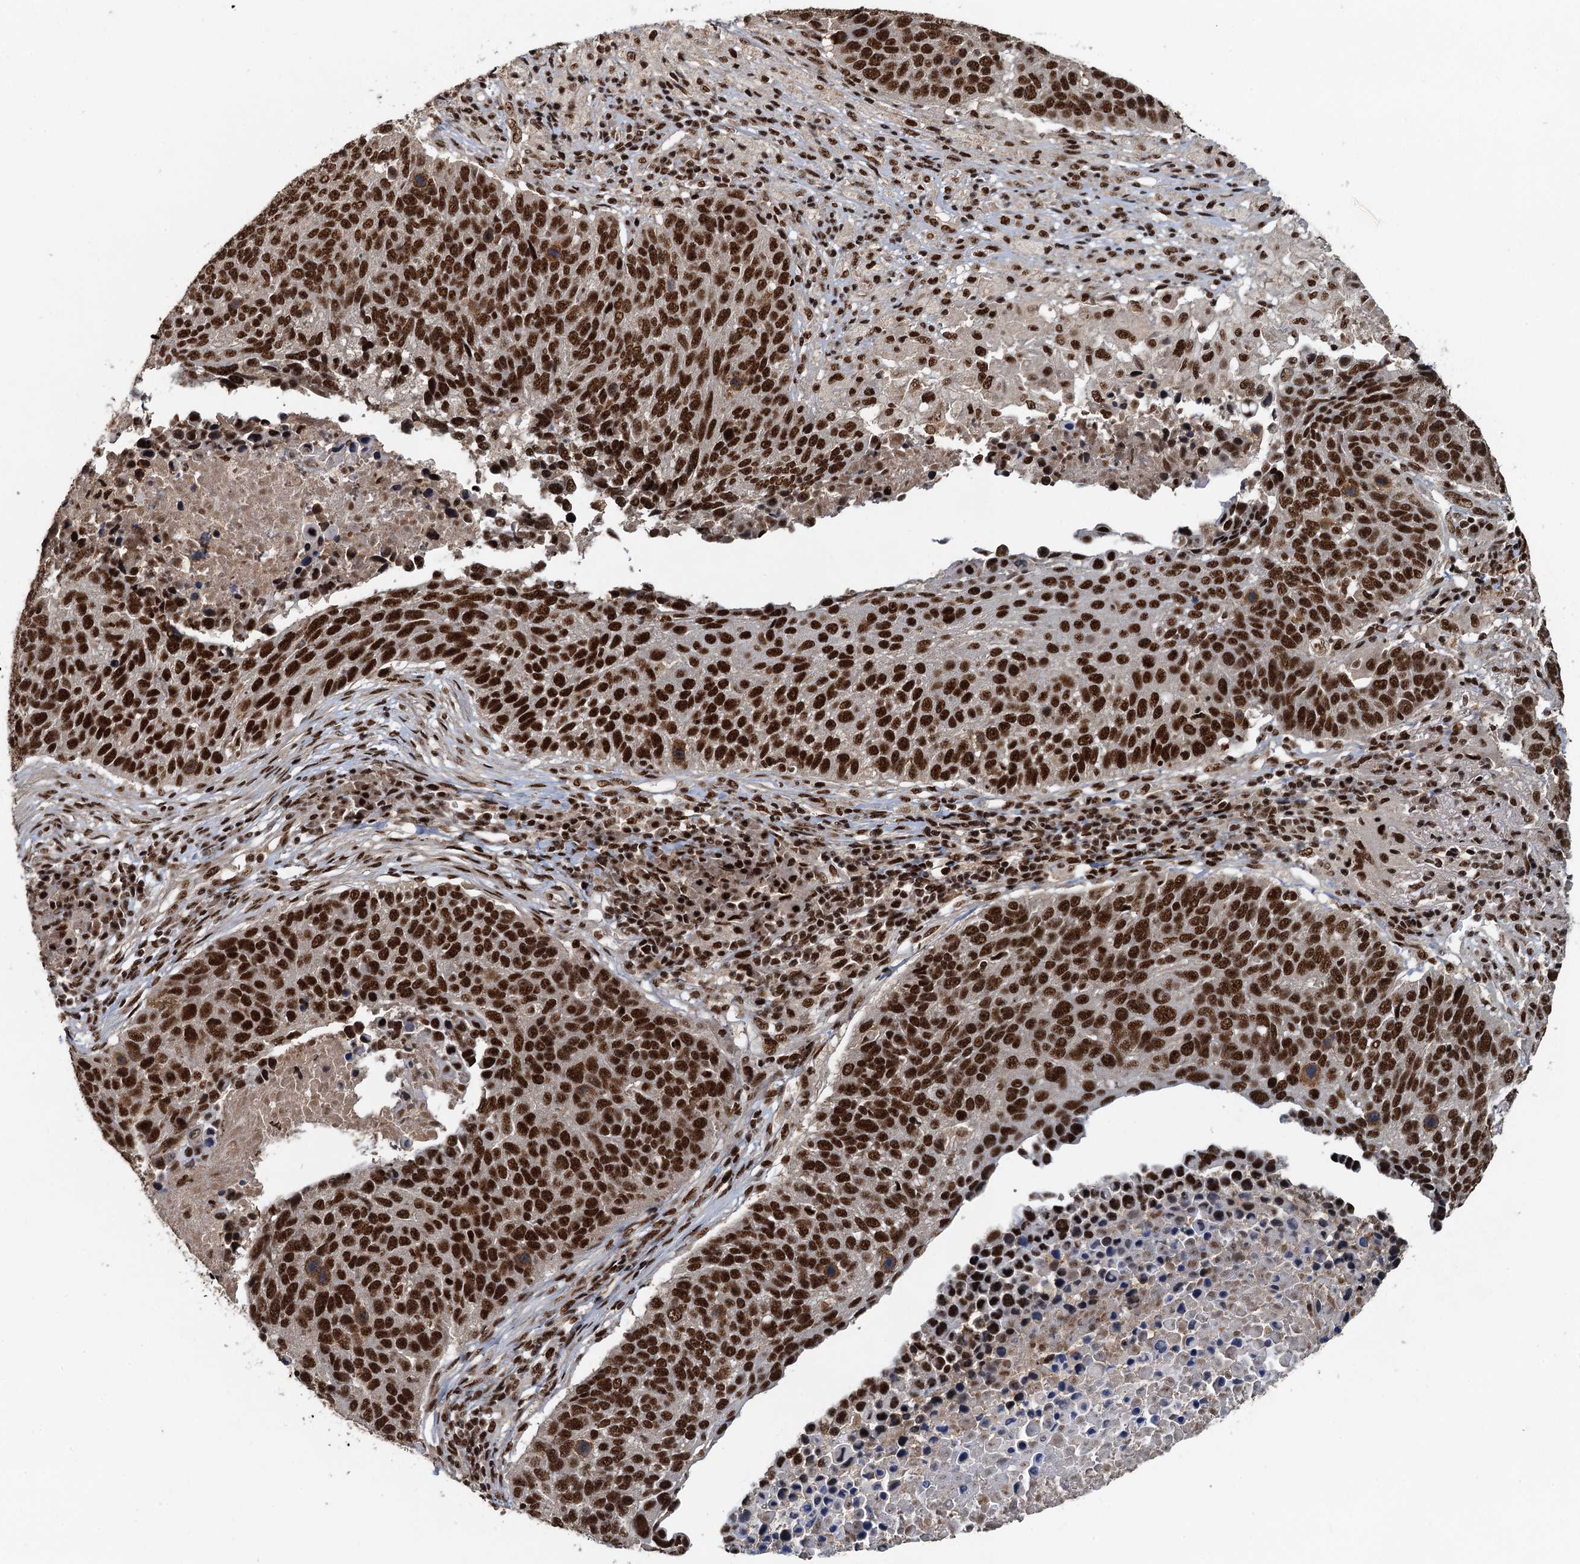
{"staining": {"intensity": "strong", "quantity": ">75%", "location": "nuclear"}, "tissue": "lung cancer", "cell_type": "Tumor cells", "image_type": "cancer", "snomed": [{"axis": "morphology", "description": "Normal tissue, NOS"}, {"axis": "morphology", "description": "Squamous cell carcinoma, NOS"}, {"axis": "topography", "description": "Lymph node"}, {"axis": "topography", "description": "Lung"}], "caption": "A photomicrograph of human squamous cell carcinoma (lung) stained for a protein demonstrates strong nuclear brown staining in tumor cells. (DAB (3,3'-diaminobenzidine) IHC, brown staining for protein, blue staining for nuclei).", "gene": "ZC3H18", "patient": {"sex": "male", "age": 66}}